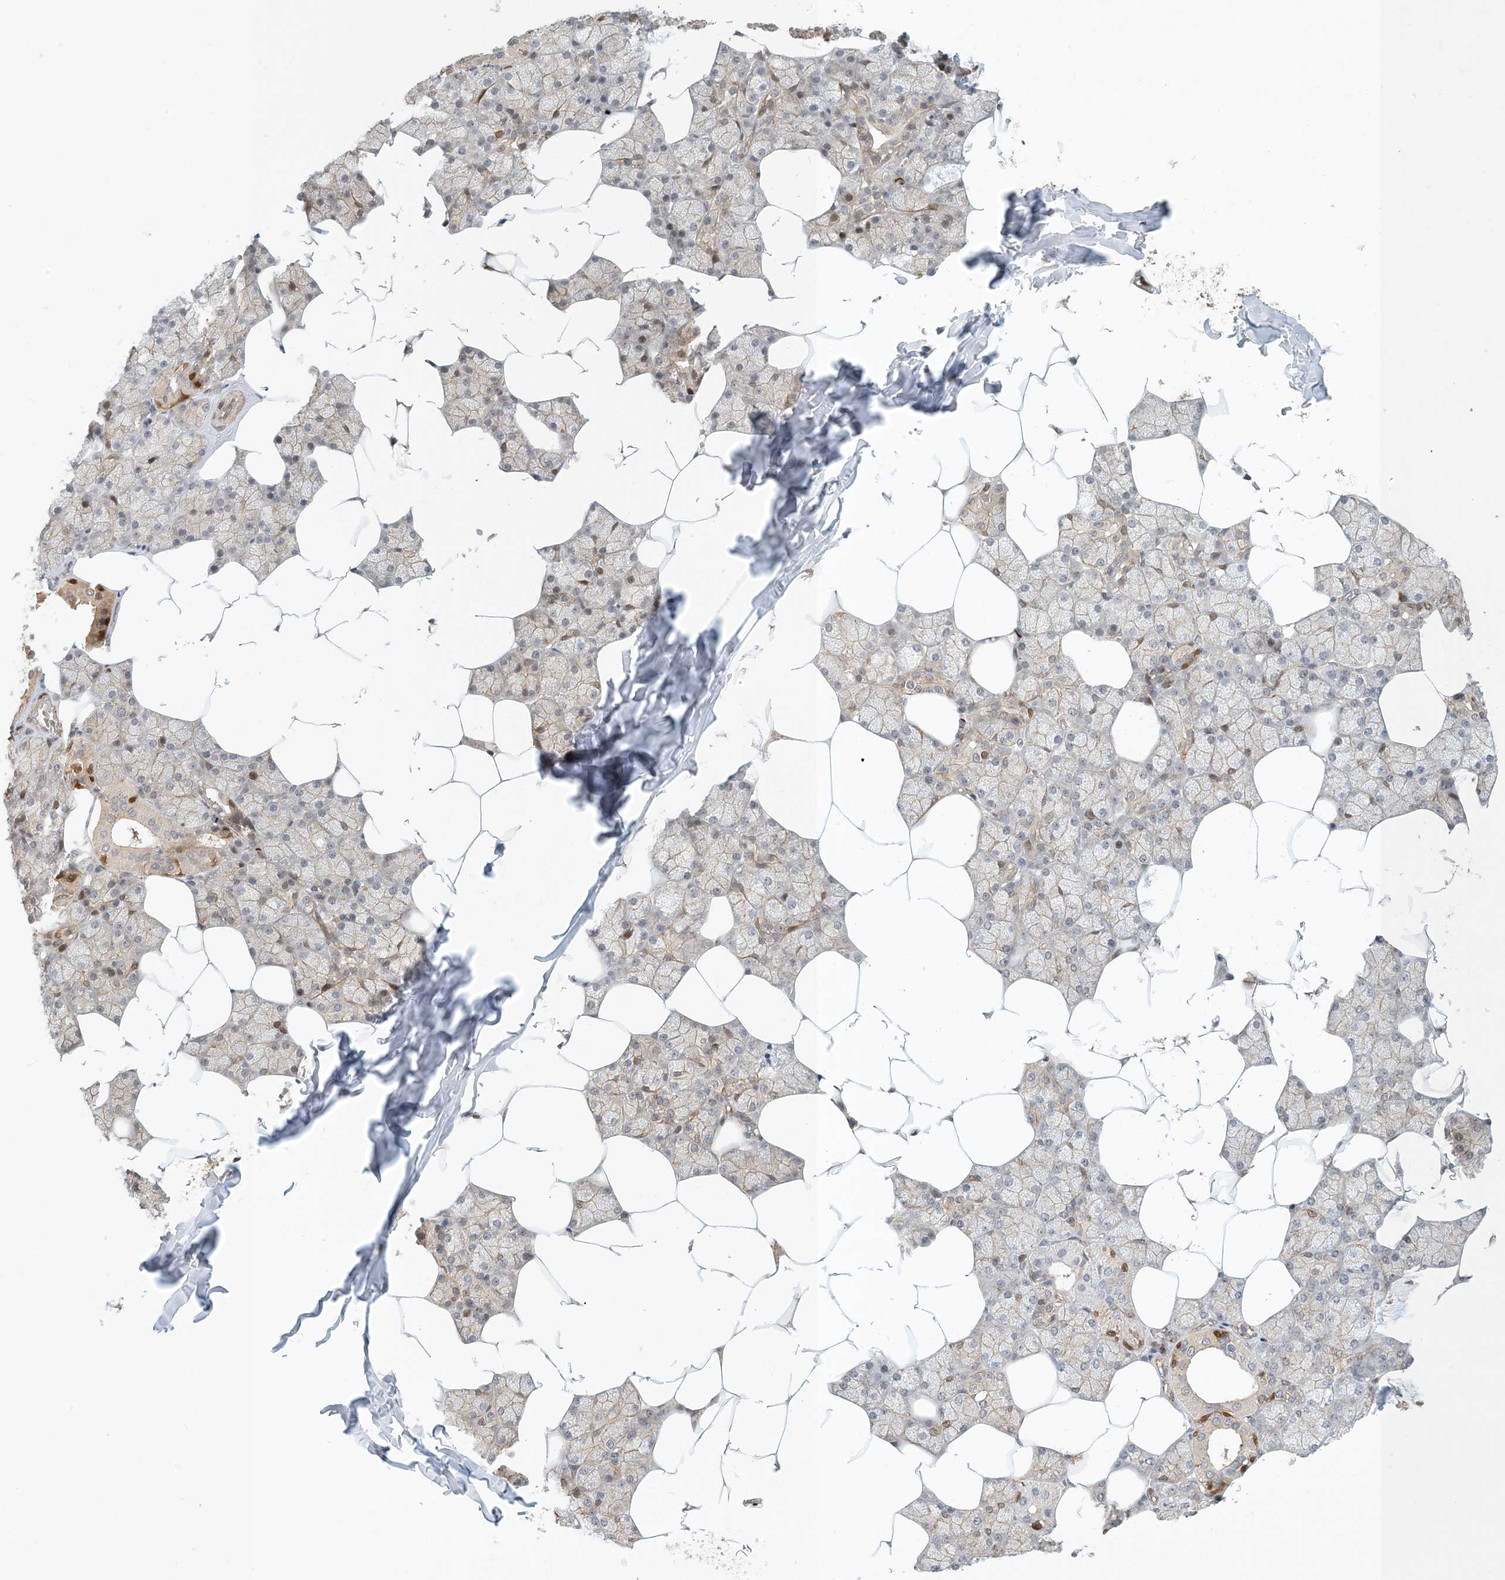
{"staining": {"intensity": "strong", "quantity": "<25%", "location": "cytoplasmic/membranous,nuclear"}, "tissue": "salivary gland", "cell_type": "Glandular cells", "image_type": "normal", "snomed": [{"axis": "morphology", "description": "Normal tissue, NOS"}, {"axis": "topography", "description": "Salivary gland"}], "caption": "Approximately <25% of glandular cells in benign human salivary gland show strong cytoplasmic/membranous,nuclear protein staining as visualized by brown immunohistochemical staining.", "gene": "MAPKBP1", "patient": {"sex": "male", "age": 62}}